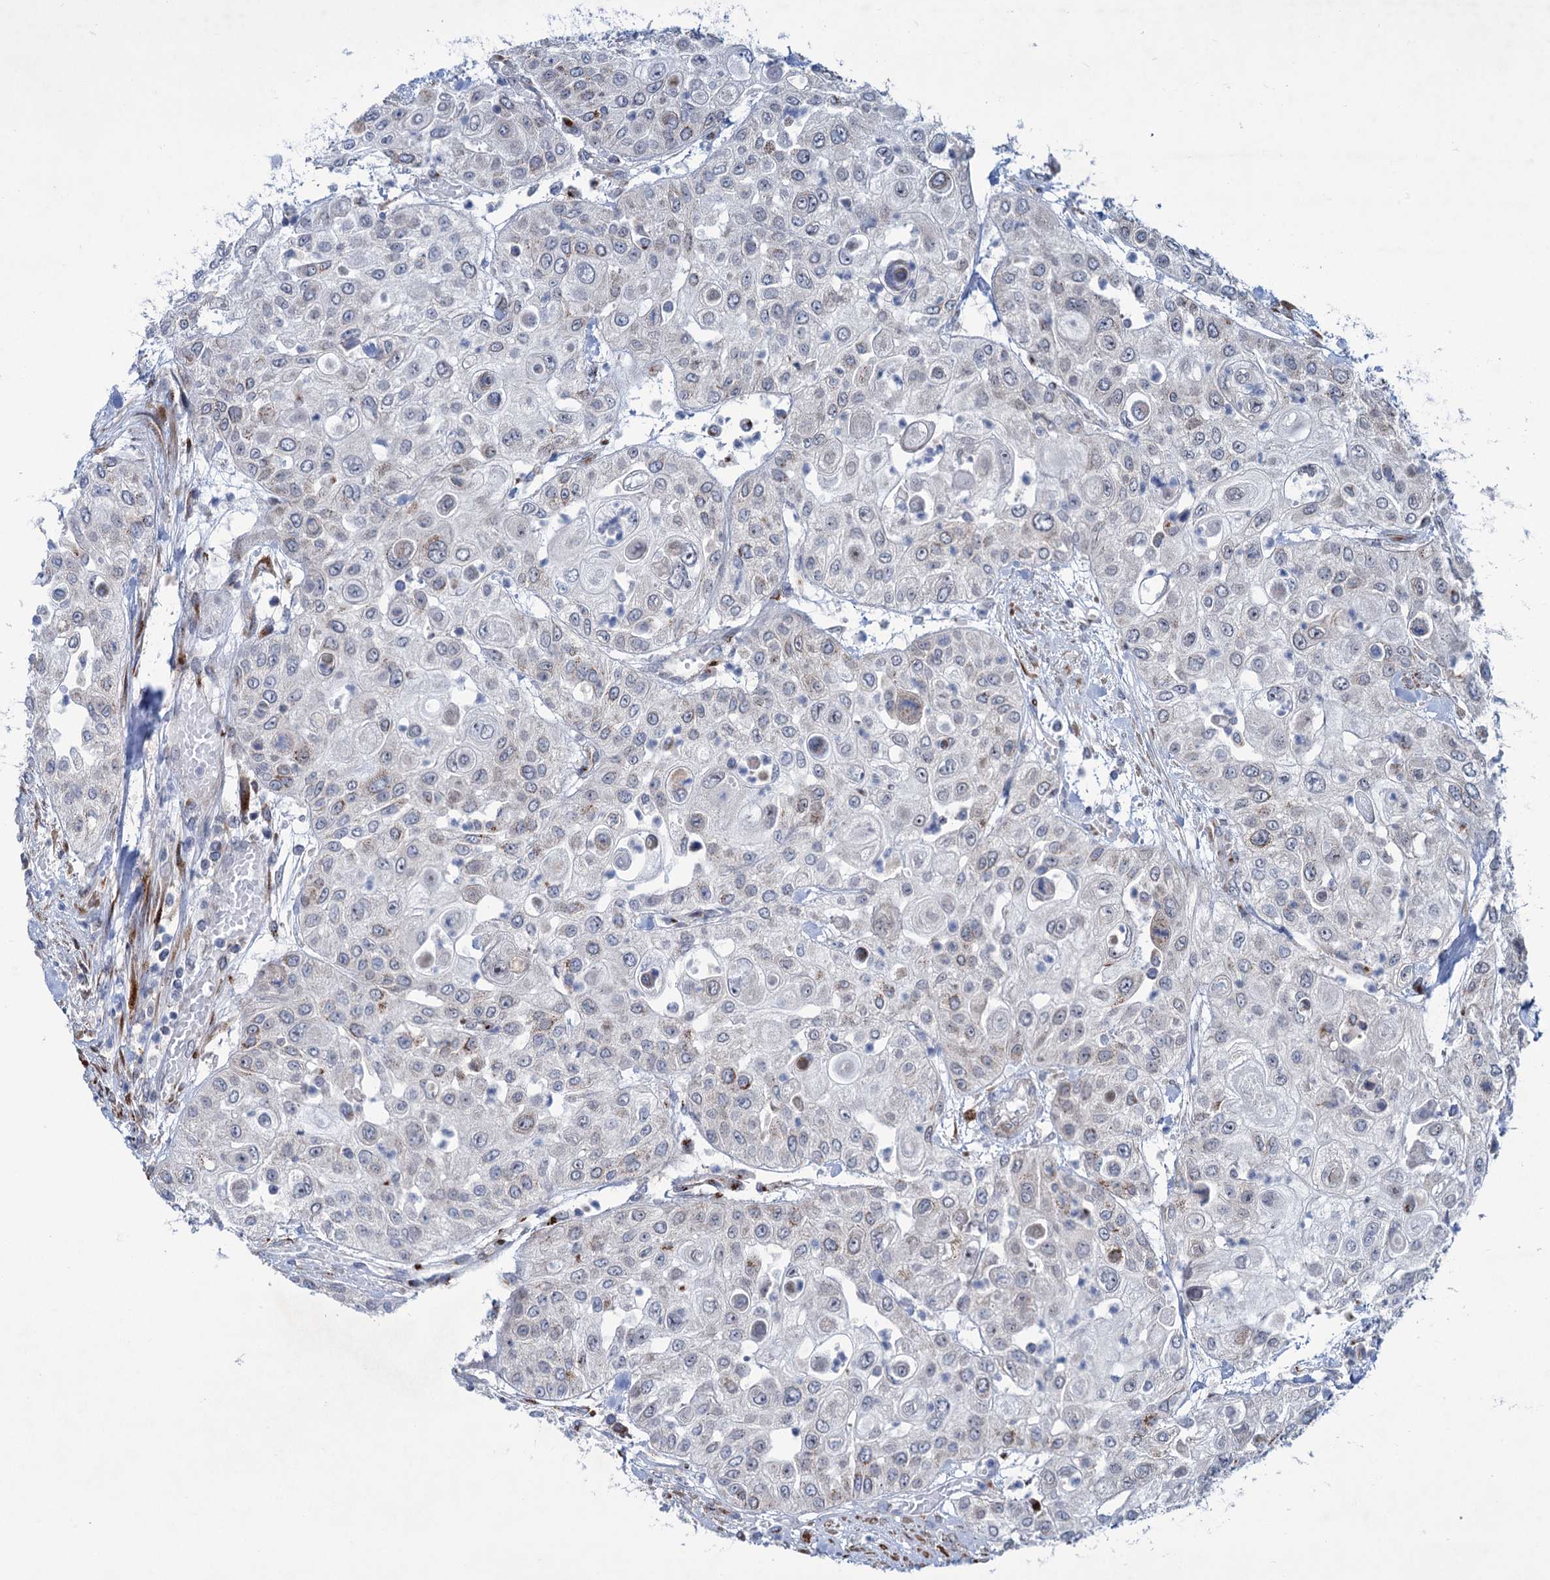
{"staining": {"intensity": "negative", "quantity": "none", "location": "none"}, "tissue": "urothelial cancer", "cell_type": "Tumor cells", "image_type": "cancer", "snomed": [{"axis": "morphology", "description": "Urothelial carcinoma, High grade"}, {"axis": "topography", "description": "Urinary bladder"}], "caption": "Tumor cells are negative for brown protein staining in urothelial carcinoma (high-grade).", "gene": "ELP4", "patient": {"sex": "female", "age": 79}}